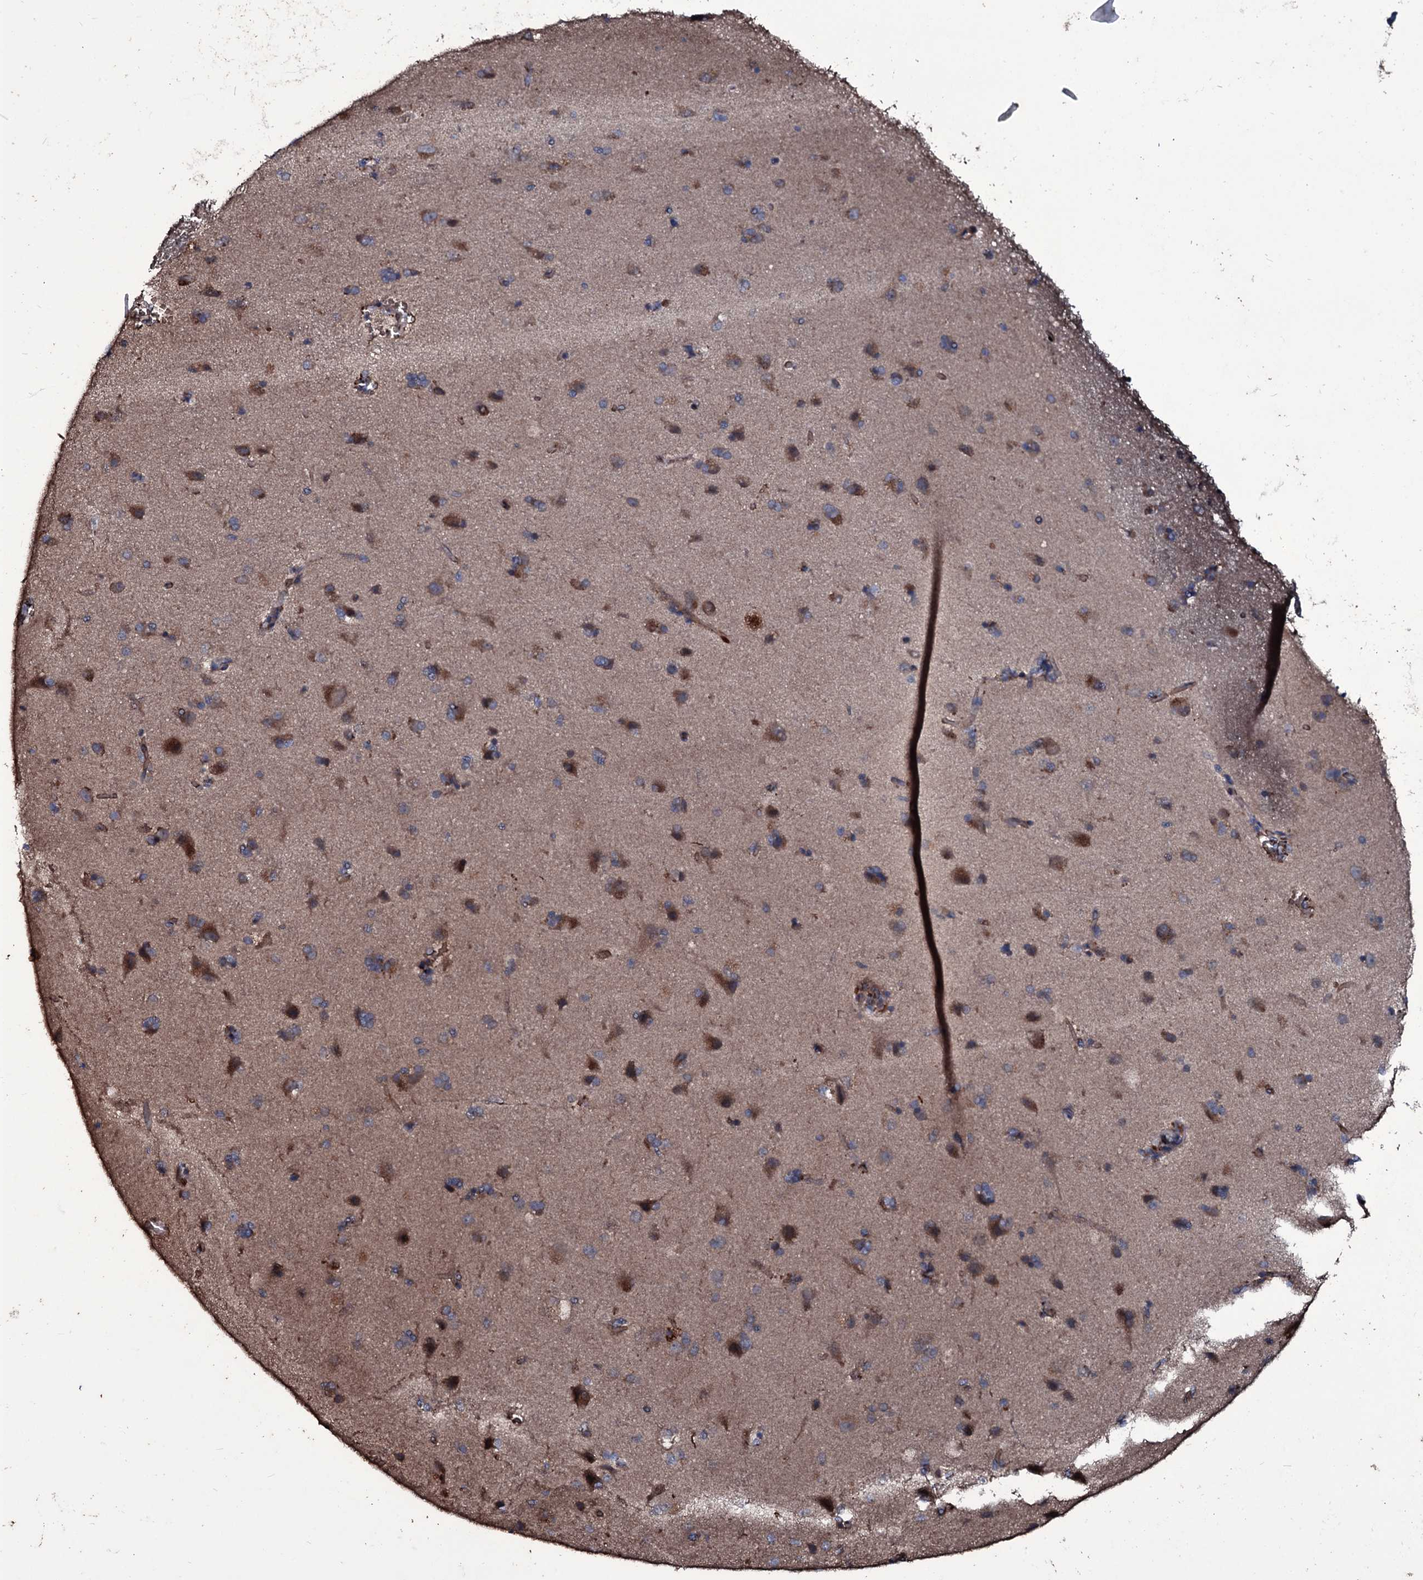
{"staining": {"intensity": "moderate", "quantity": ">75%", "location": "cytoplasmic/membranous"}, "tissue": "cerebral cortex", "cell_type": "Endothelial cells", "image_type": "normal", "snomed": [{"axis": "morphology", "description": "Normal tissue, NOS"}, {"axis": "topography", "description": "Cerebral cortex"}], "caption": "High-magnification brightfield microscopy of benign cerebral cortex stained with DAB (brown) and counterstained with hematoxylin (blue). endothelial cells exhibit moderate cytoplasmic/membranous staining is appreciated in about>75% of cells. Nuclei are stained in blue.", "gene": "ZSWIM8", "patient": {"sex": "male", "age": 62}}